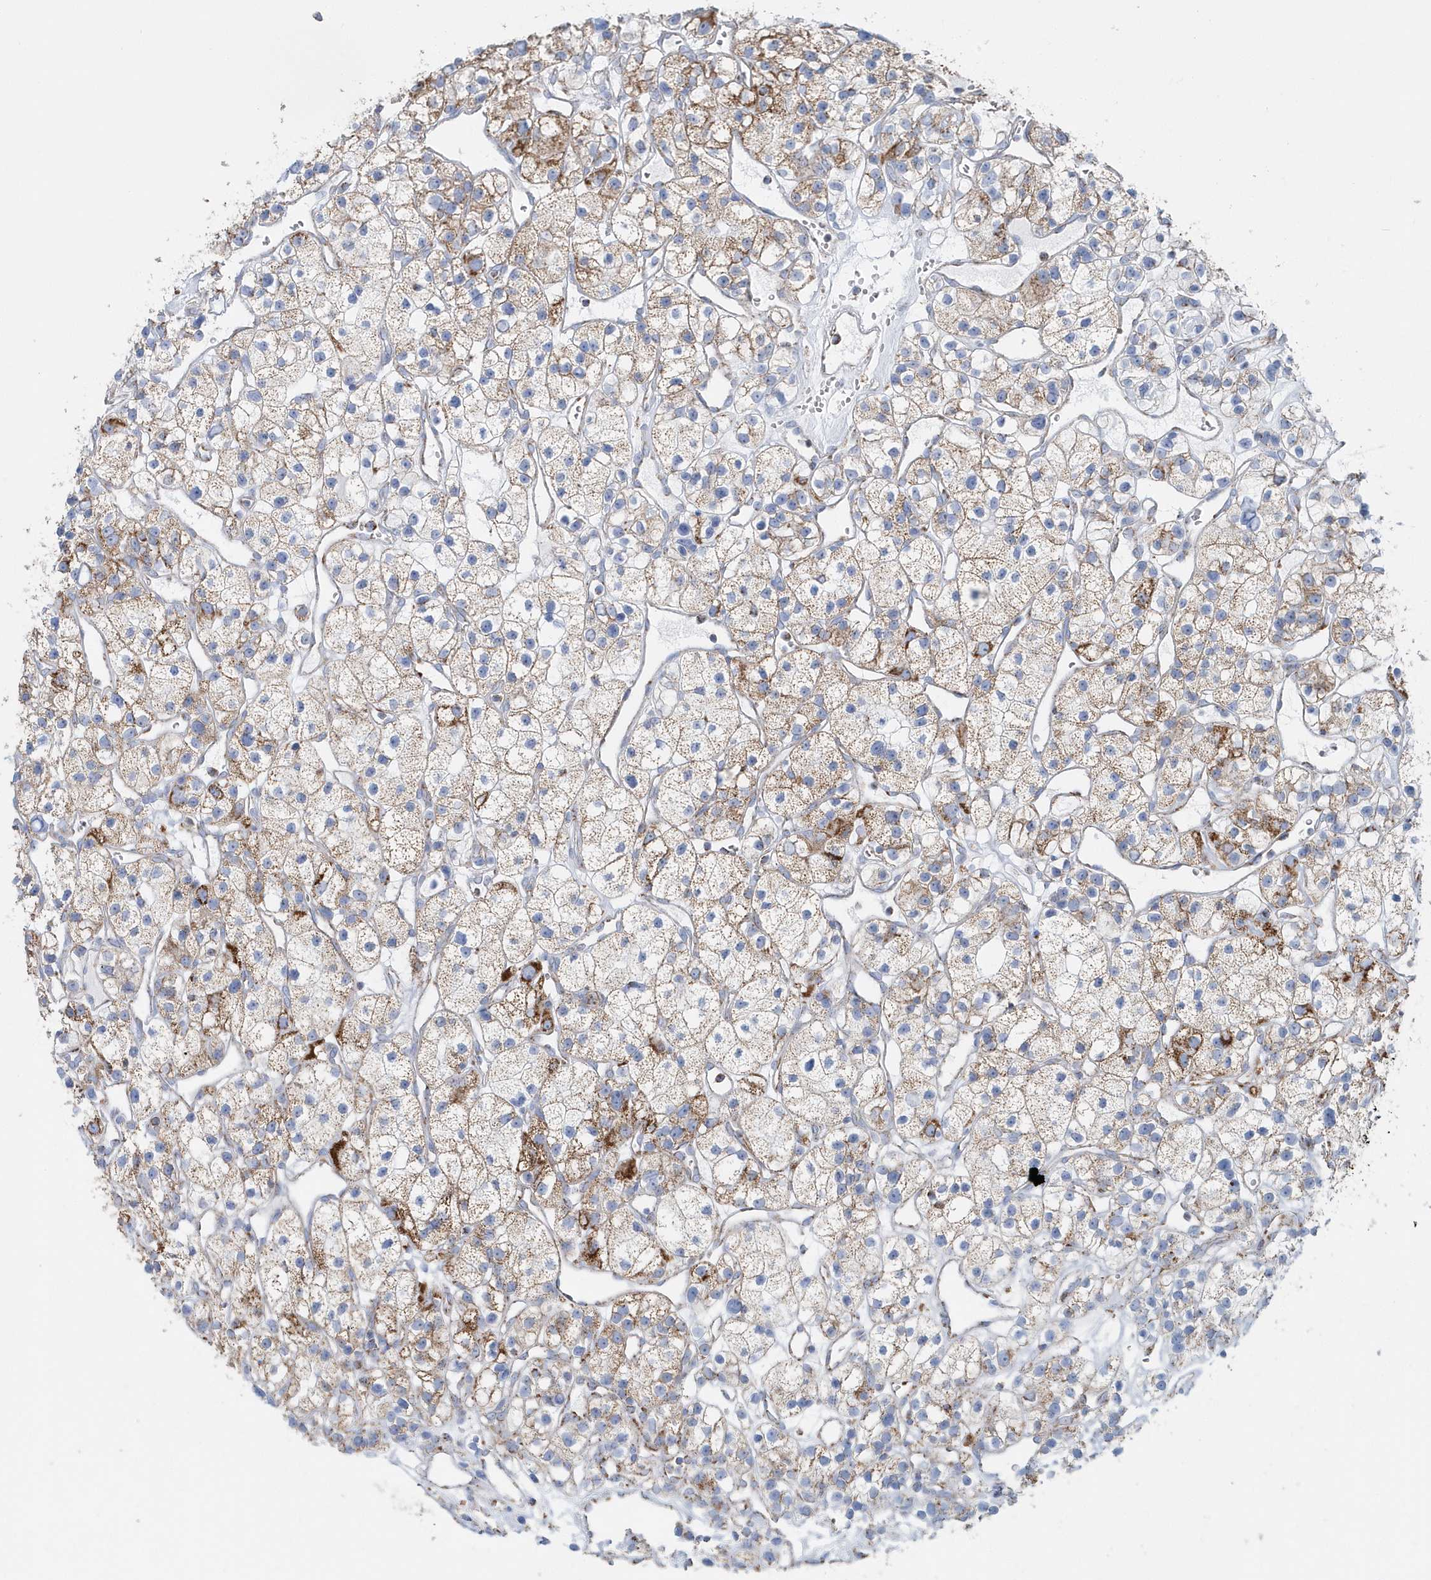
{"staining": {"intensity": "moderate", "quantity": "25%-75%", "location": "cytoplasmic/membranous"}, "tissue": "renal cancer", "cell_type": "Tumor cells", "image_type": "cancer", "snomed": [{"axis": "morphology", "description": "Adenocarcinoma, NOS"}, {"axis": "topography", "description": "Kidney"}], "caption": "Protein staining of renal adenocarcinoma tissue reveals moderate cytoplasmic/membranous staining in approximately 25%-75% of tumor cells. (IHC, brightfield microscopy, high magnification).", "gene": "TMCO6", "patient": {"sex": "female", "age": 57}}